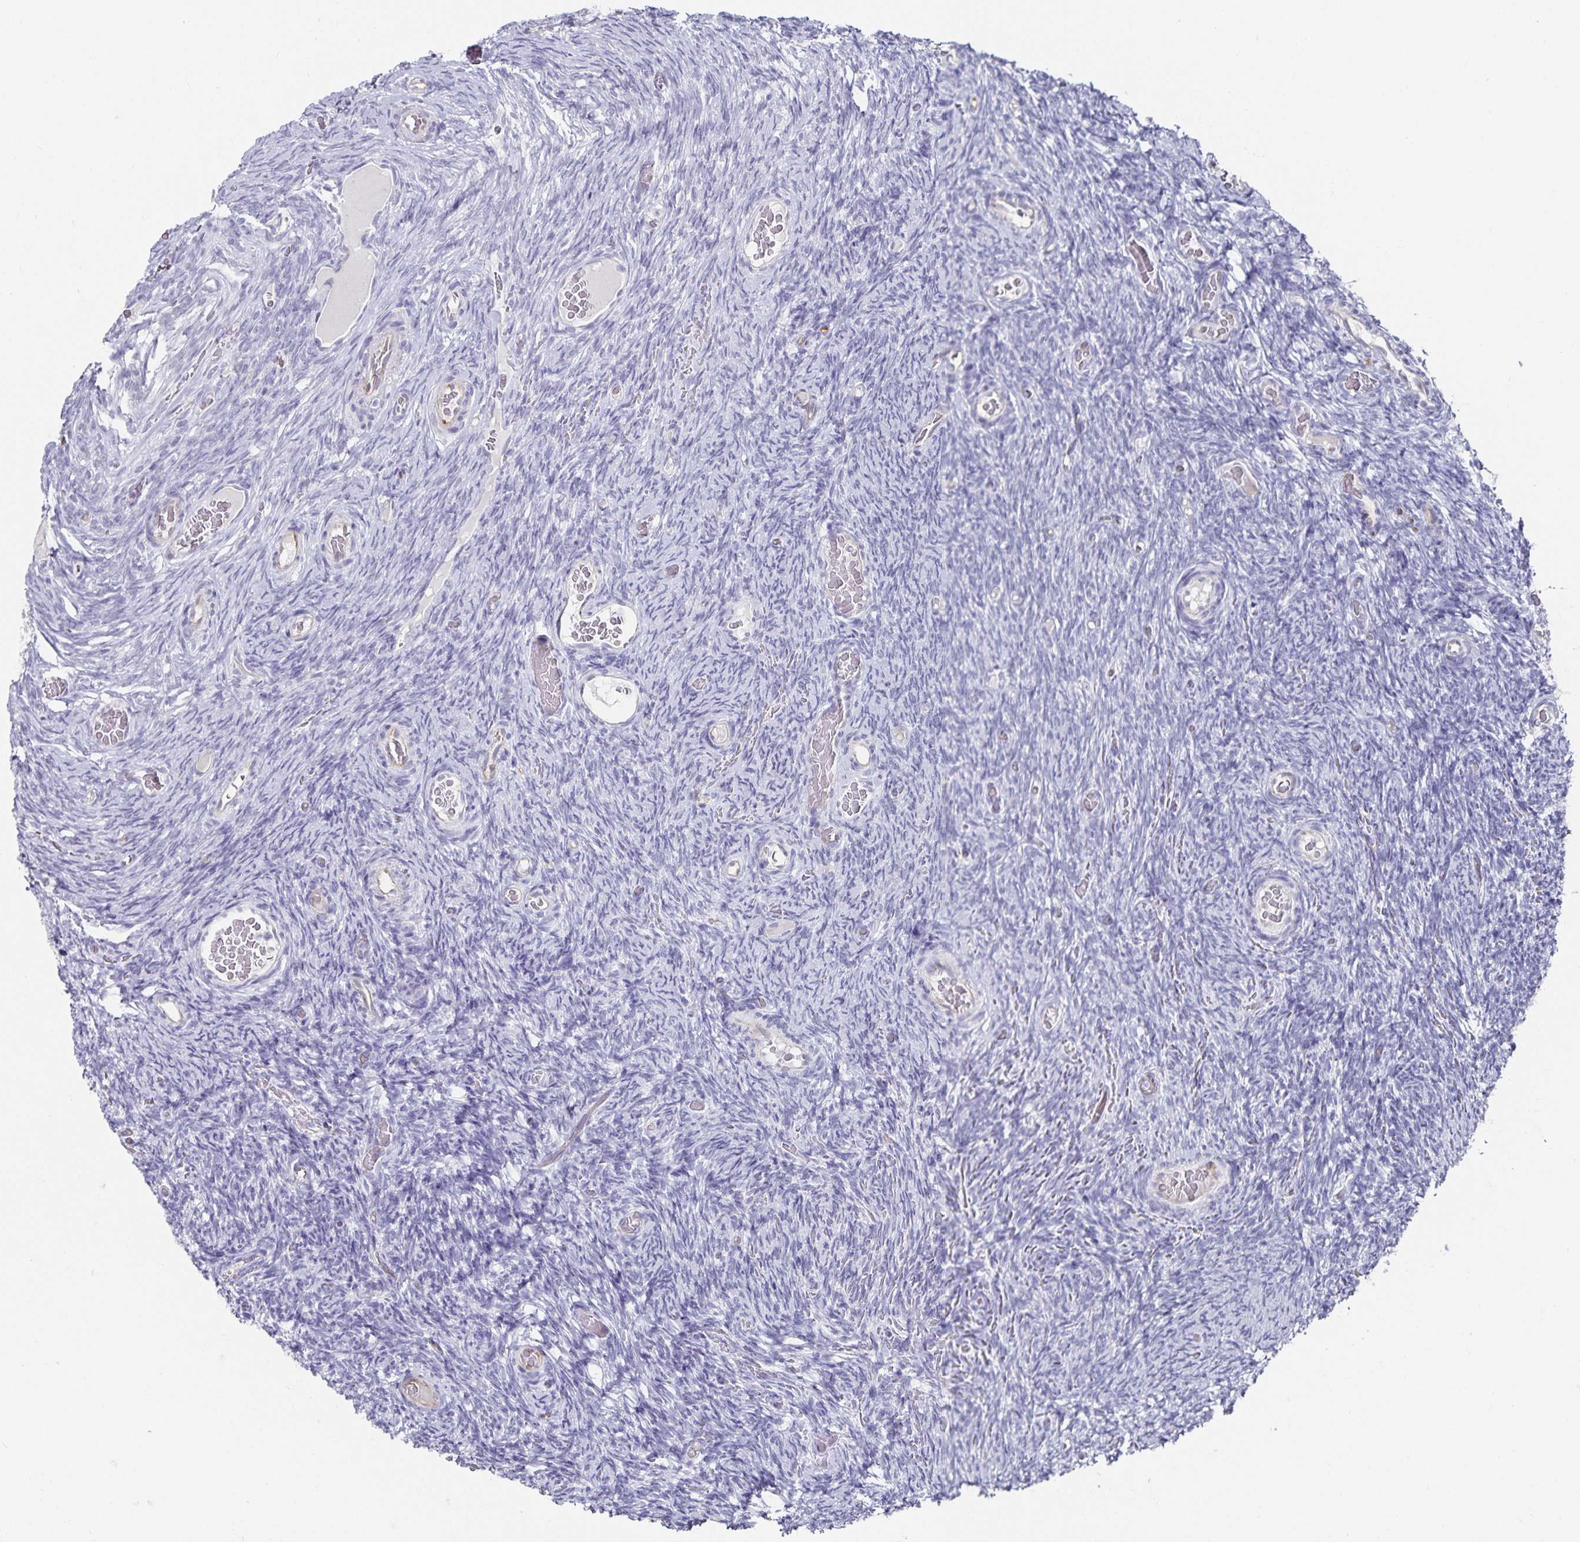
{"staining": {"intensity": "negative", "quantity": "none", "location": "none"}, "tissue": "ovary", "cell_type": "Ovarian stroma cells", "image_type": "normal", "snomed": [{"axis": "morphology", "description": "Normal tissue, NOS"}, {"axis": "topography", "description": "Ovary"}], "caption": "High magnification brightfield microscopy of benign ovary stained with DAB (3,3'-diaminobenzidine) (brown) and counterstained with hematoxylin (blue): ovarian stroma cells show no significant expression.", "gene": "PODXL", "patient": {"sex": "female", "age": 34}}